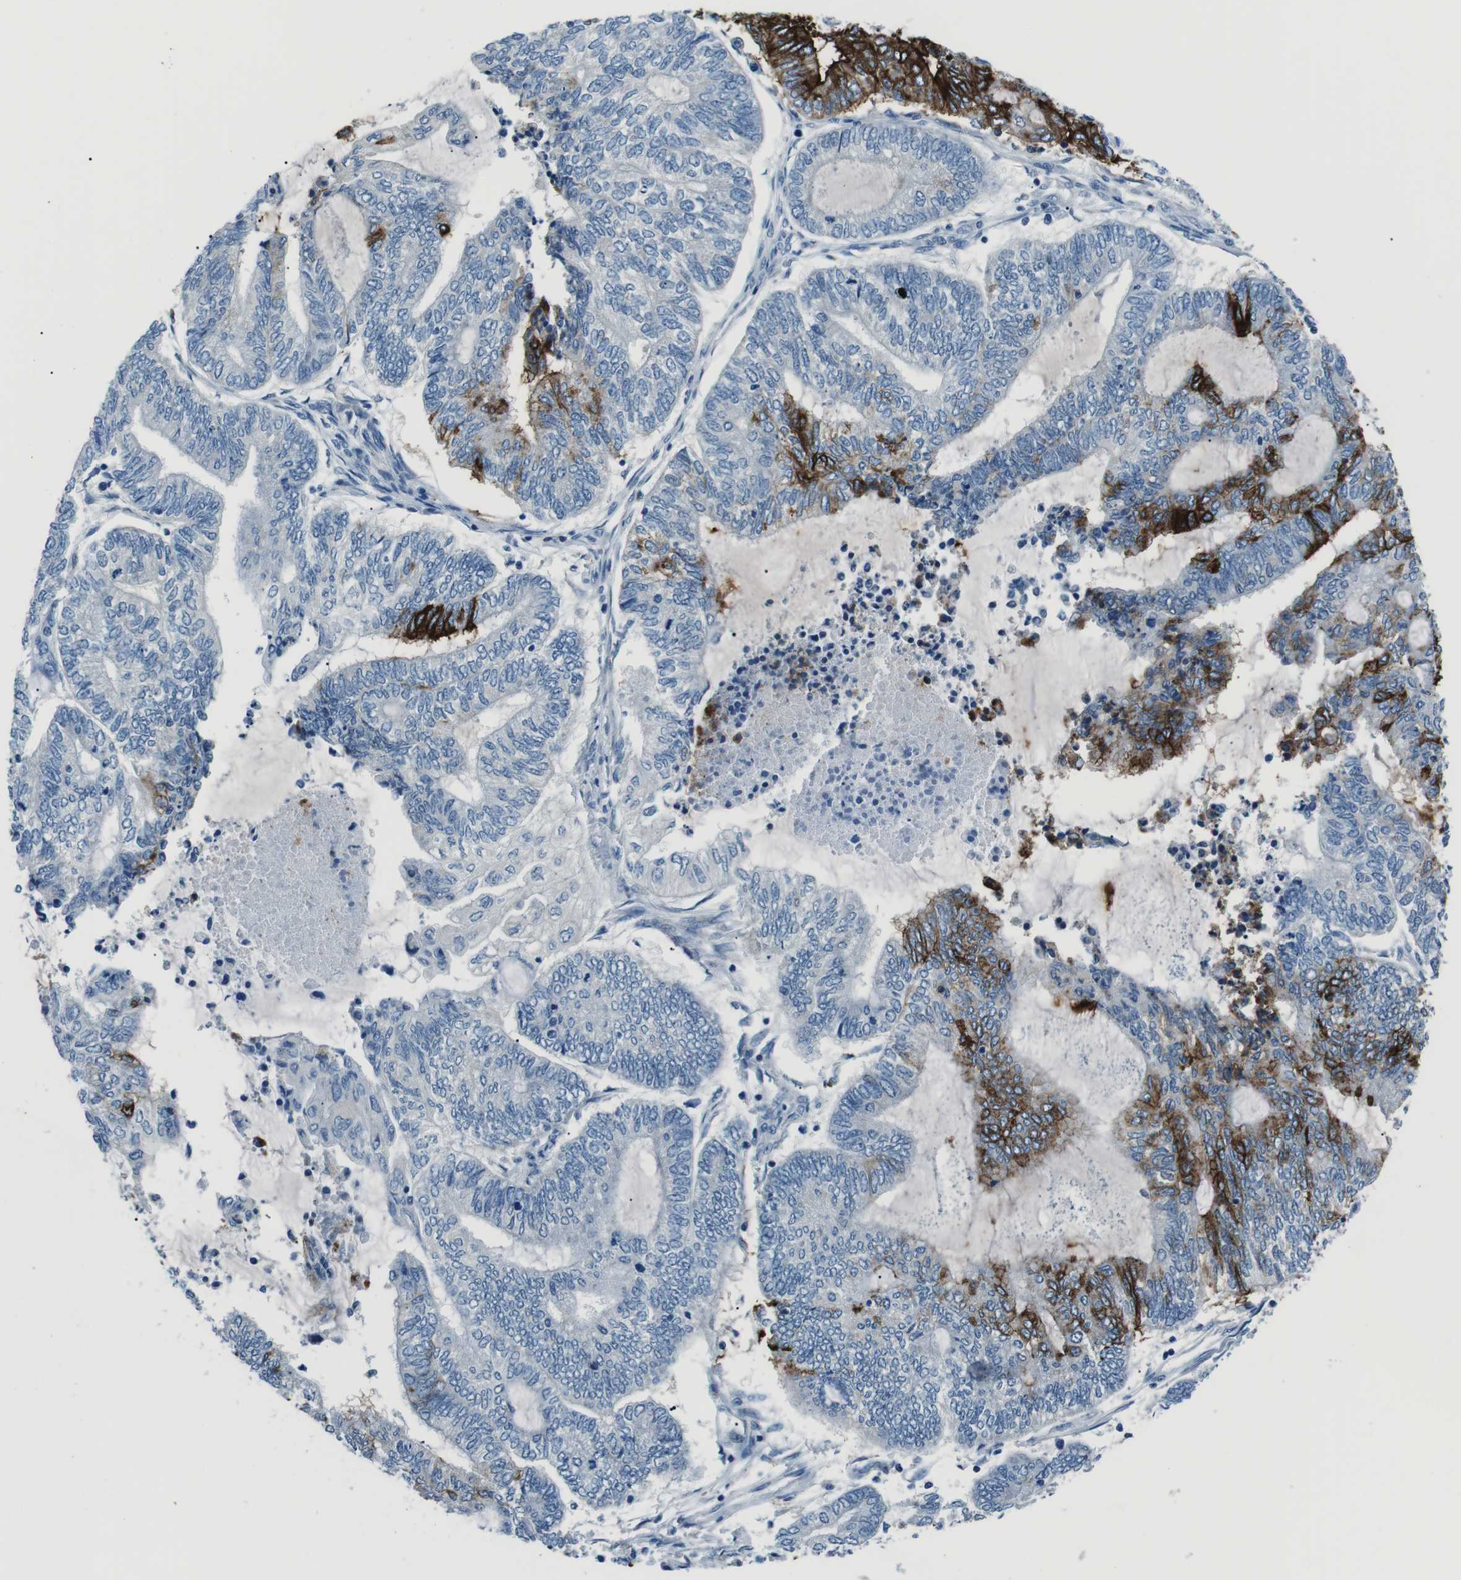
{"staining": {"intensity": "moderate", "quantity": "<25%", "location": "cytoplasmic/membranous"}, "tissue": "endometrial cancer", "cell_type": "Tumor cells", "image_type": "cancer", "snomed": [{"axis": "morphology", "description": "Adenocarcinoma, NOS"}, {"axis": "topography", "description": "Uterus"}, {"axis": "topography", "description": "Endometrium"}], "caption": "Human adenocarcinoma (endometrial) stained with a brown dye reveals moderate cytoplasmic/membranous positive staining in about <25% of tumor cells.", "gene": "ST6GAL1", "patient": {"sex": "female", "age": 70}}